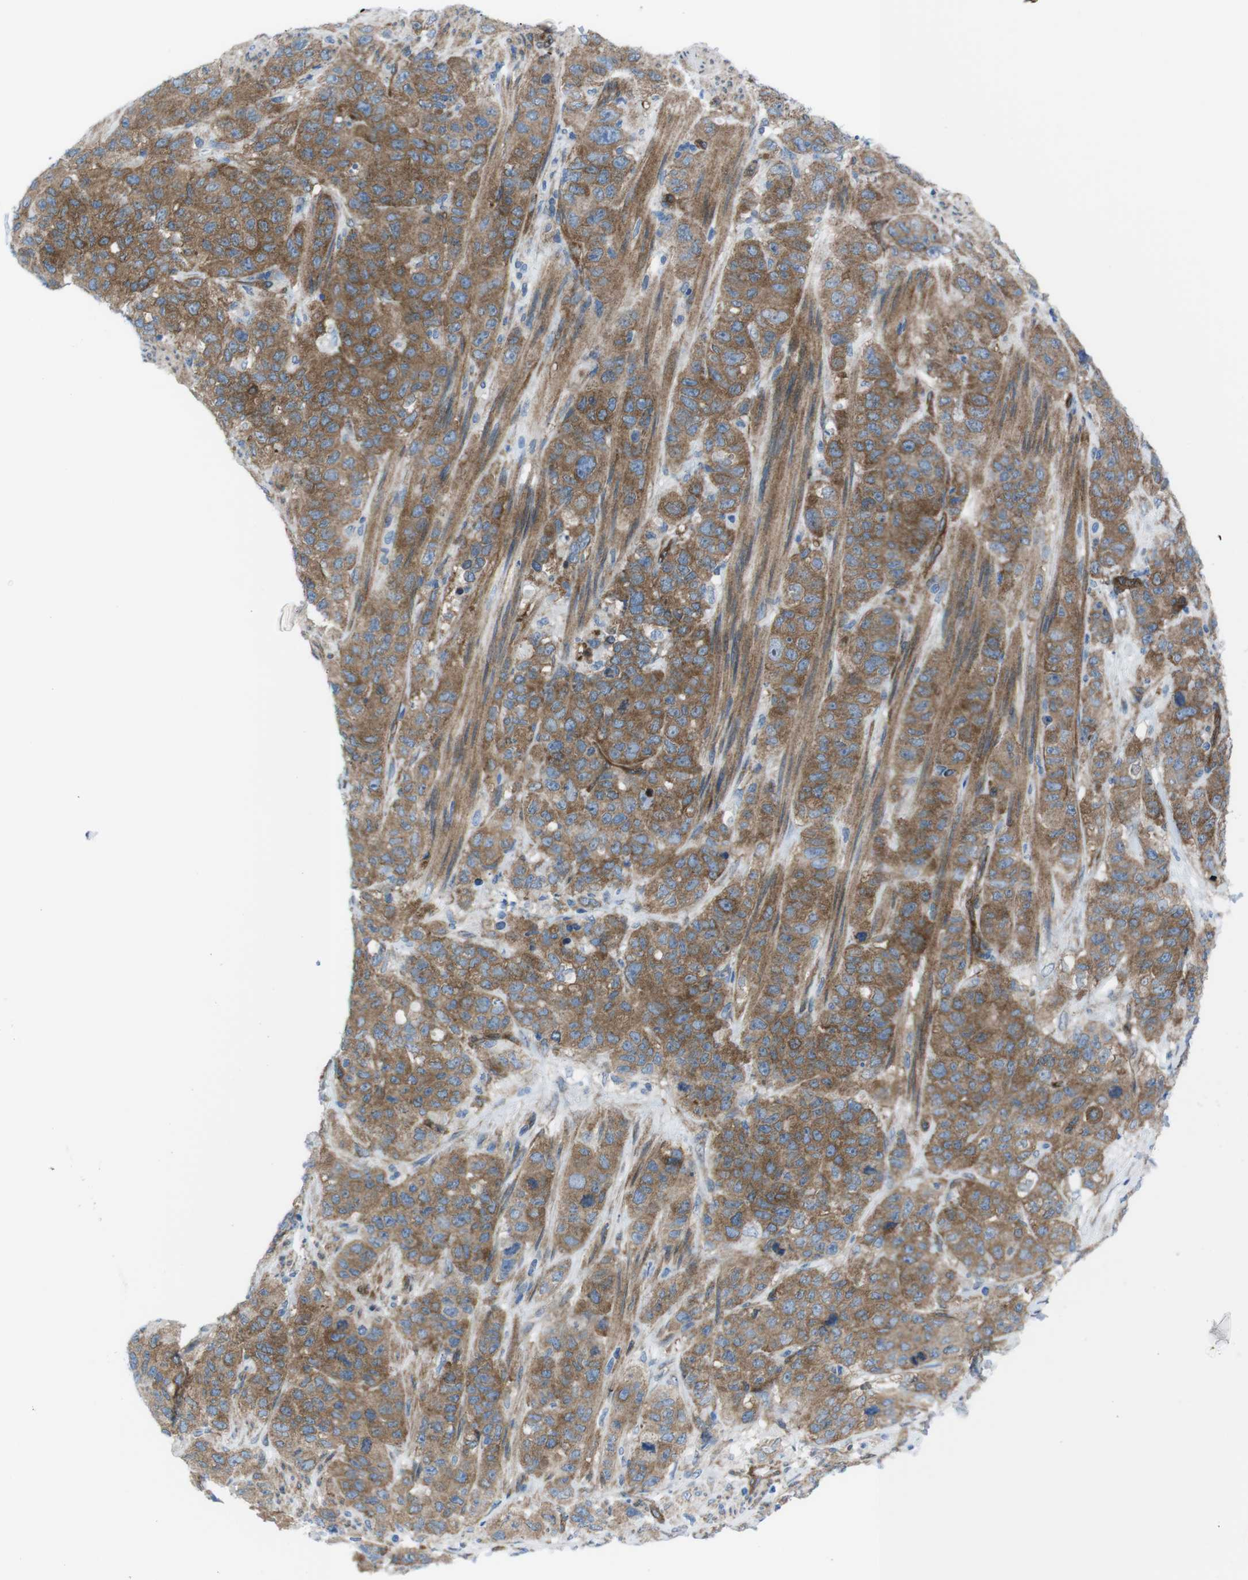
{"staining": {"intensity": "moderate", "quantity": ">75%", "location": "cytoplasmic/membranous"}, "tissue": "stomach cancer", "cell_type": "Tumor cells", "image_type": "cancer", "snomed": [{"axis": "morphology", "description": "Adenocarcinoma, NOS"}, {"axis": "topography", "description": "Stomach"}], "caption": "Immunohistochemistry photomicrograph of stomach cancer (adenocarcinoma) stained for a protein (brown), which reveals medium levels of moderate cytoplasmic/membranous expression in about >75% of tumor cells.", "gene": "DIAPH2", "patient": {"sex": "male", "age": 48}}